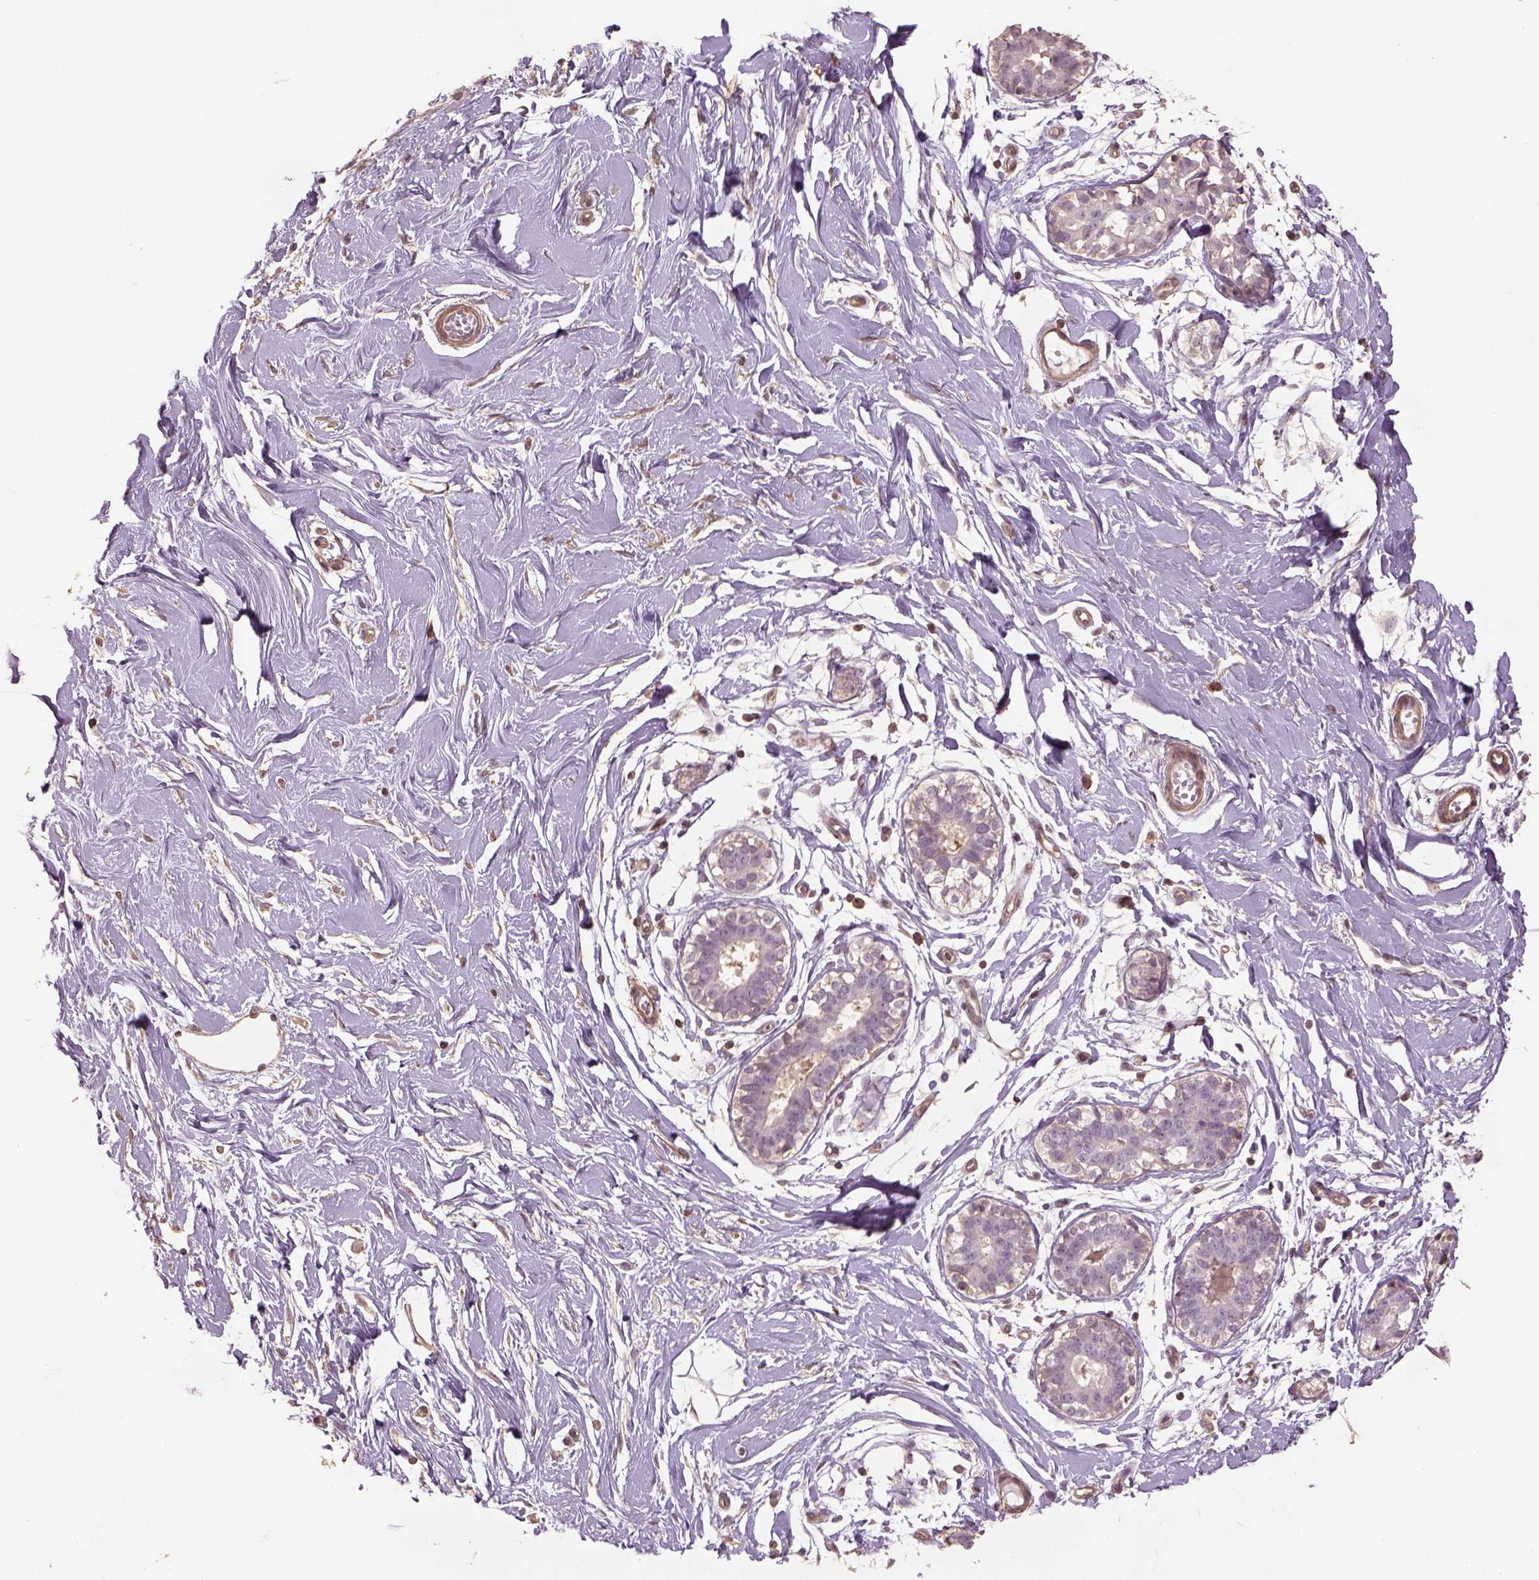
{"staining": {"intensity": "weak", "quantity": "25%-75%", "location": "cytoplasmic/membranous"}, "tissue": "breast", "cell_type": "Adipocytes", "image_type": "normal", "snomed": [{"axis": "morphology", "description": "Normal tissue, NOS"}, {"axis": "topography", "description": "Breast"}], "caption": "Adipocytes reveal weak cytoplasmic/membranous positivity in about 25%-75% of cells in unremarkable breast.", "gene": "LIN7A", "patient": {"sex": "female", "age": 49}}